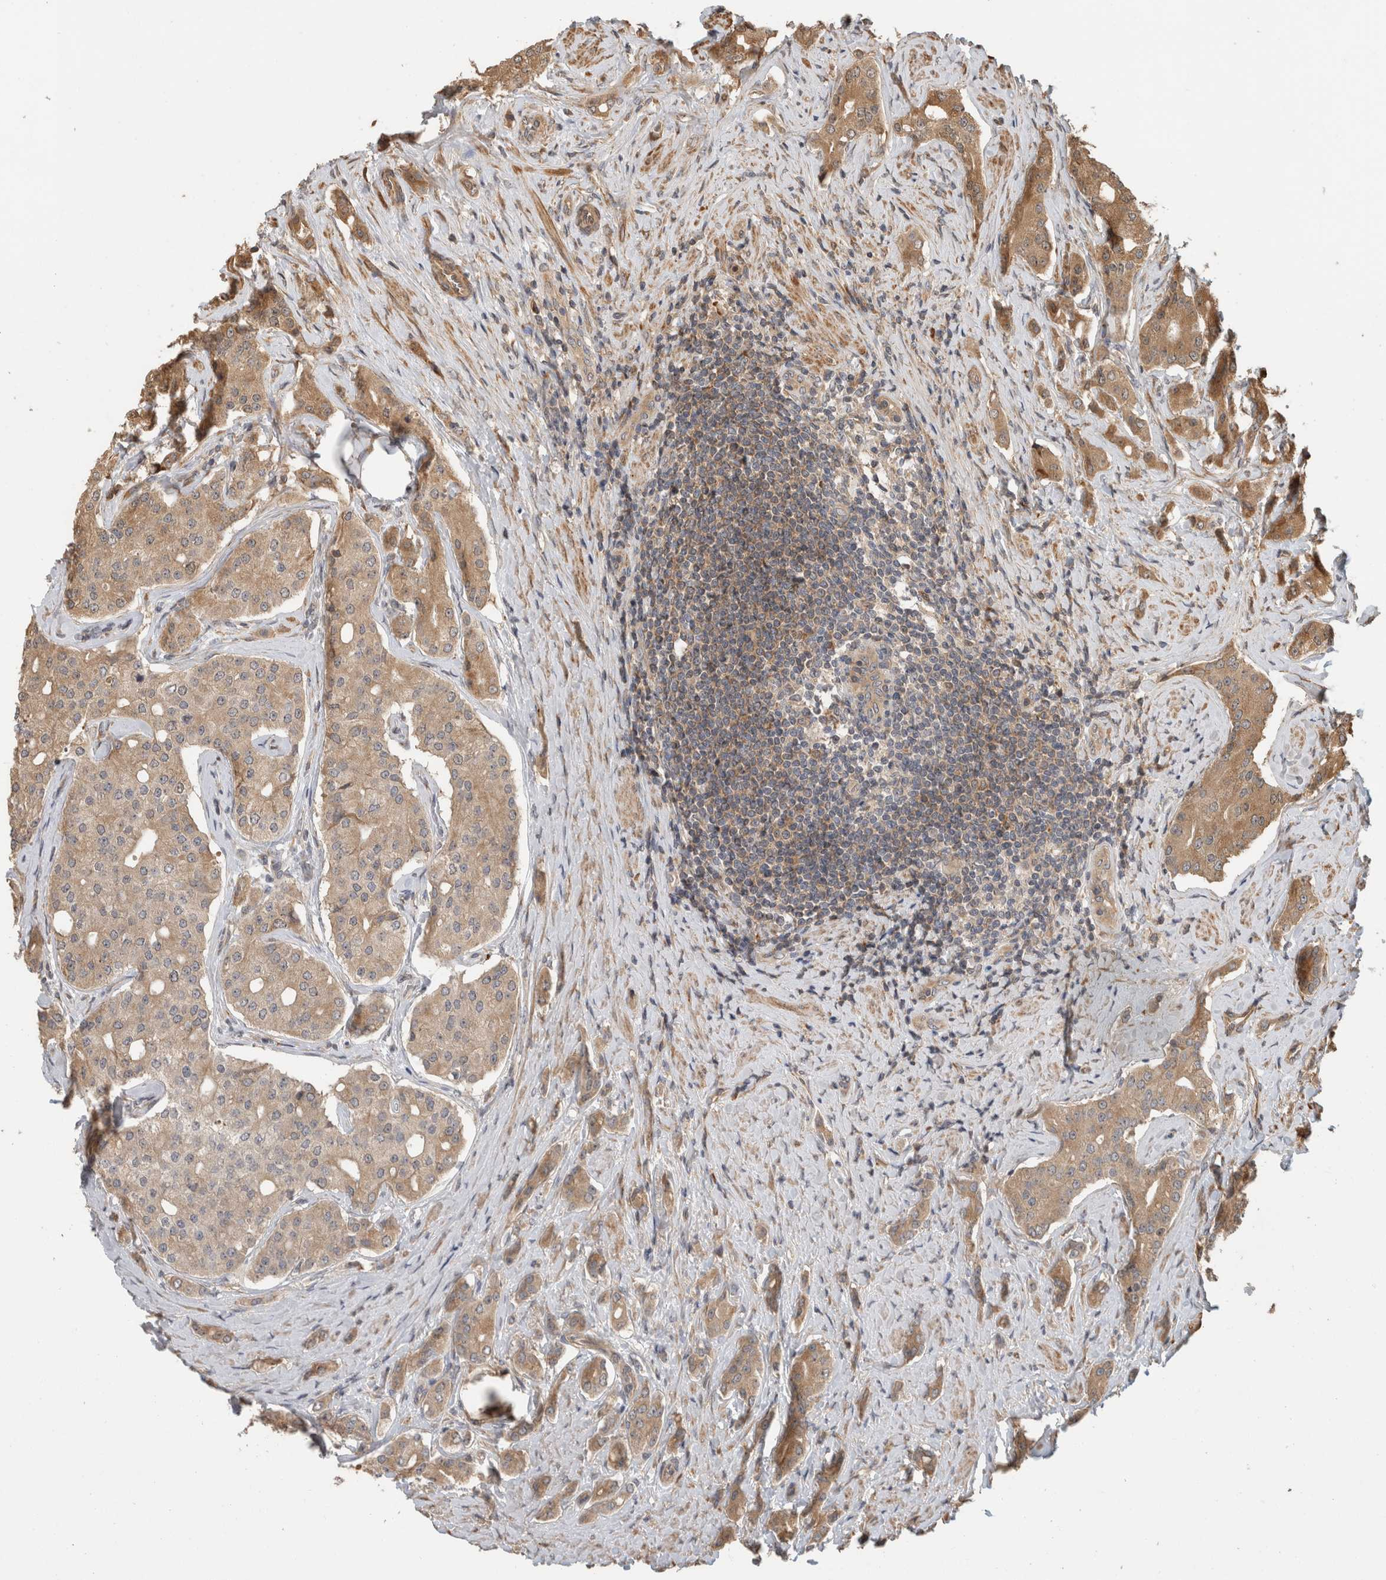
{"staining": {"intensity": "moderate", "quantity": ">75%", "location": "cytoplasmic/membranous"}, "tissue": "prostate cancer", "cell_type": "Tumor cells", "image_type": "cancer", "snomed": [{"axis": "morphology", "description": "Adenocarcinoma, High grade"}, {"axis": "topography", "description": "Prostate"}], "caption": "Protein staining of prostate adenocarcinoma (high-grade) tissue exhibits moderate cytoplasmic/membranous expression in approximately >75% of tumor cells.", "gene": "PCDHB15", "patient": {"sex": "male", "age": 71}}